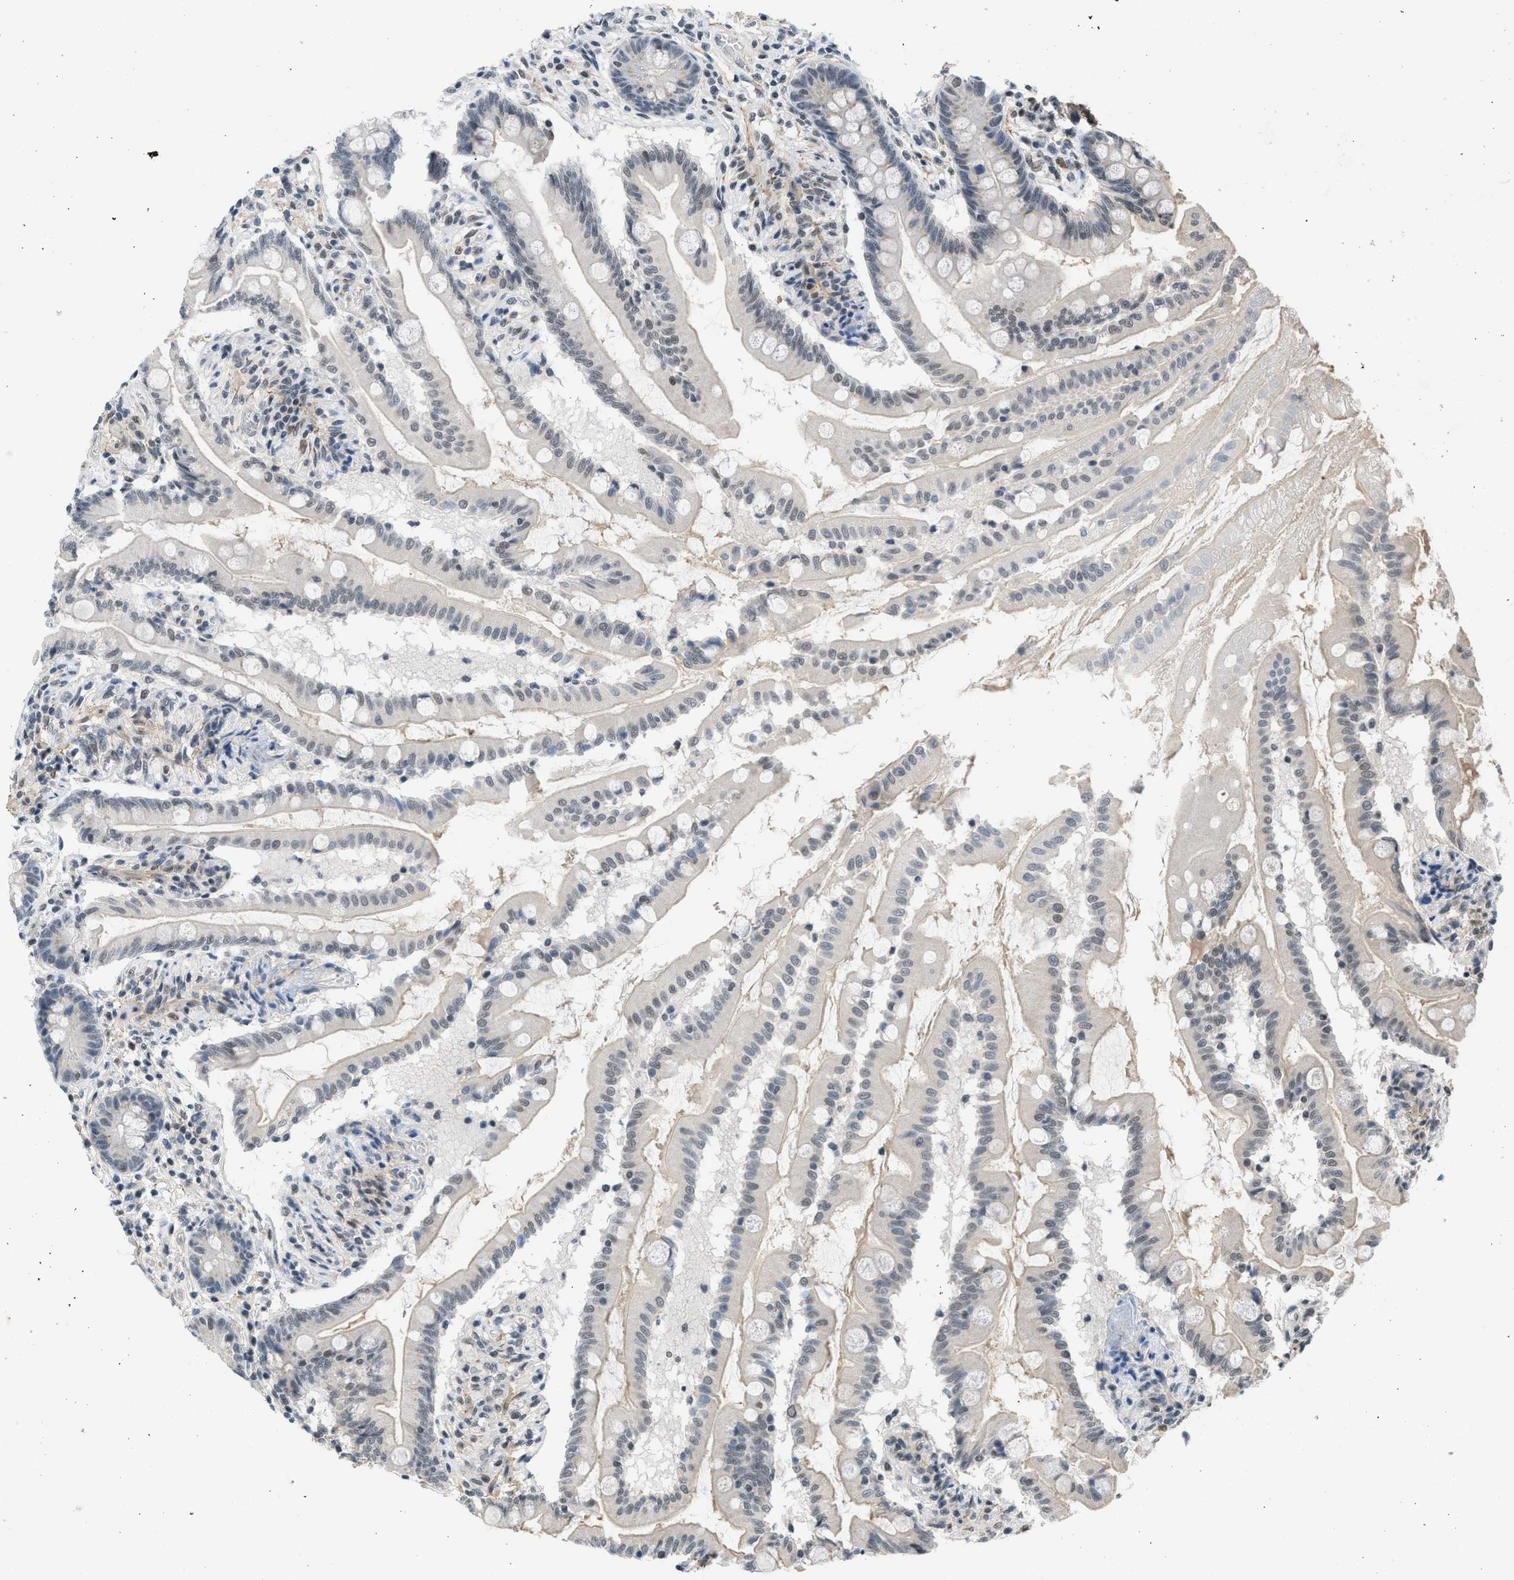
{"staining": {"intensity": "weak", "quantity": "<25%", "location": "nuclear"}, "tissue": "small intestine", "cell_type": "Glandular cells", "image_type": "normal", "snomed": [{"axis": "morphology", "description": "Normal tissue, NOS"}, {"axis": "topography", "description": "Small intestine"}], "caption": "IHC photomicrograph of normal human small intestine stained for a protein (brown), which exhibits no staining in glandular cells. (DAB IHC visualized using brightfield microscopy, high magnification).", "gene": "TERF2IP", "patient": {"sex": "female", "age": 56}}